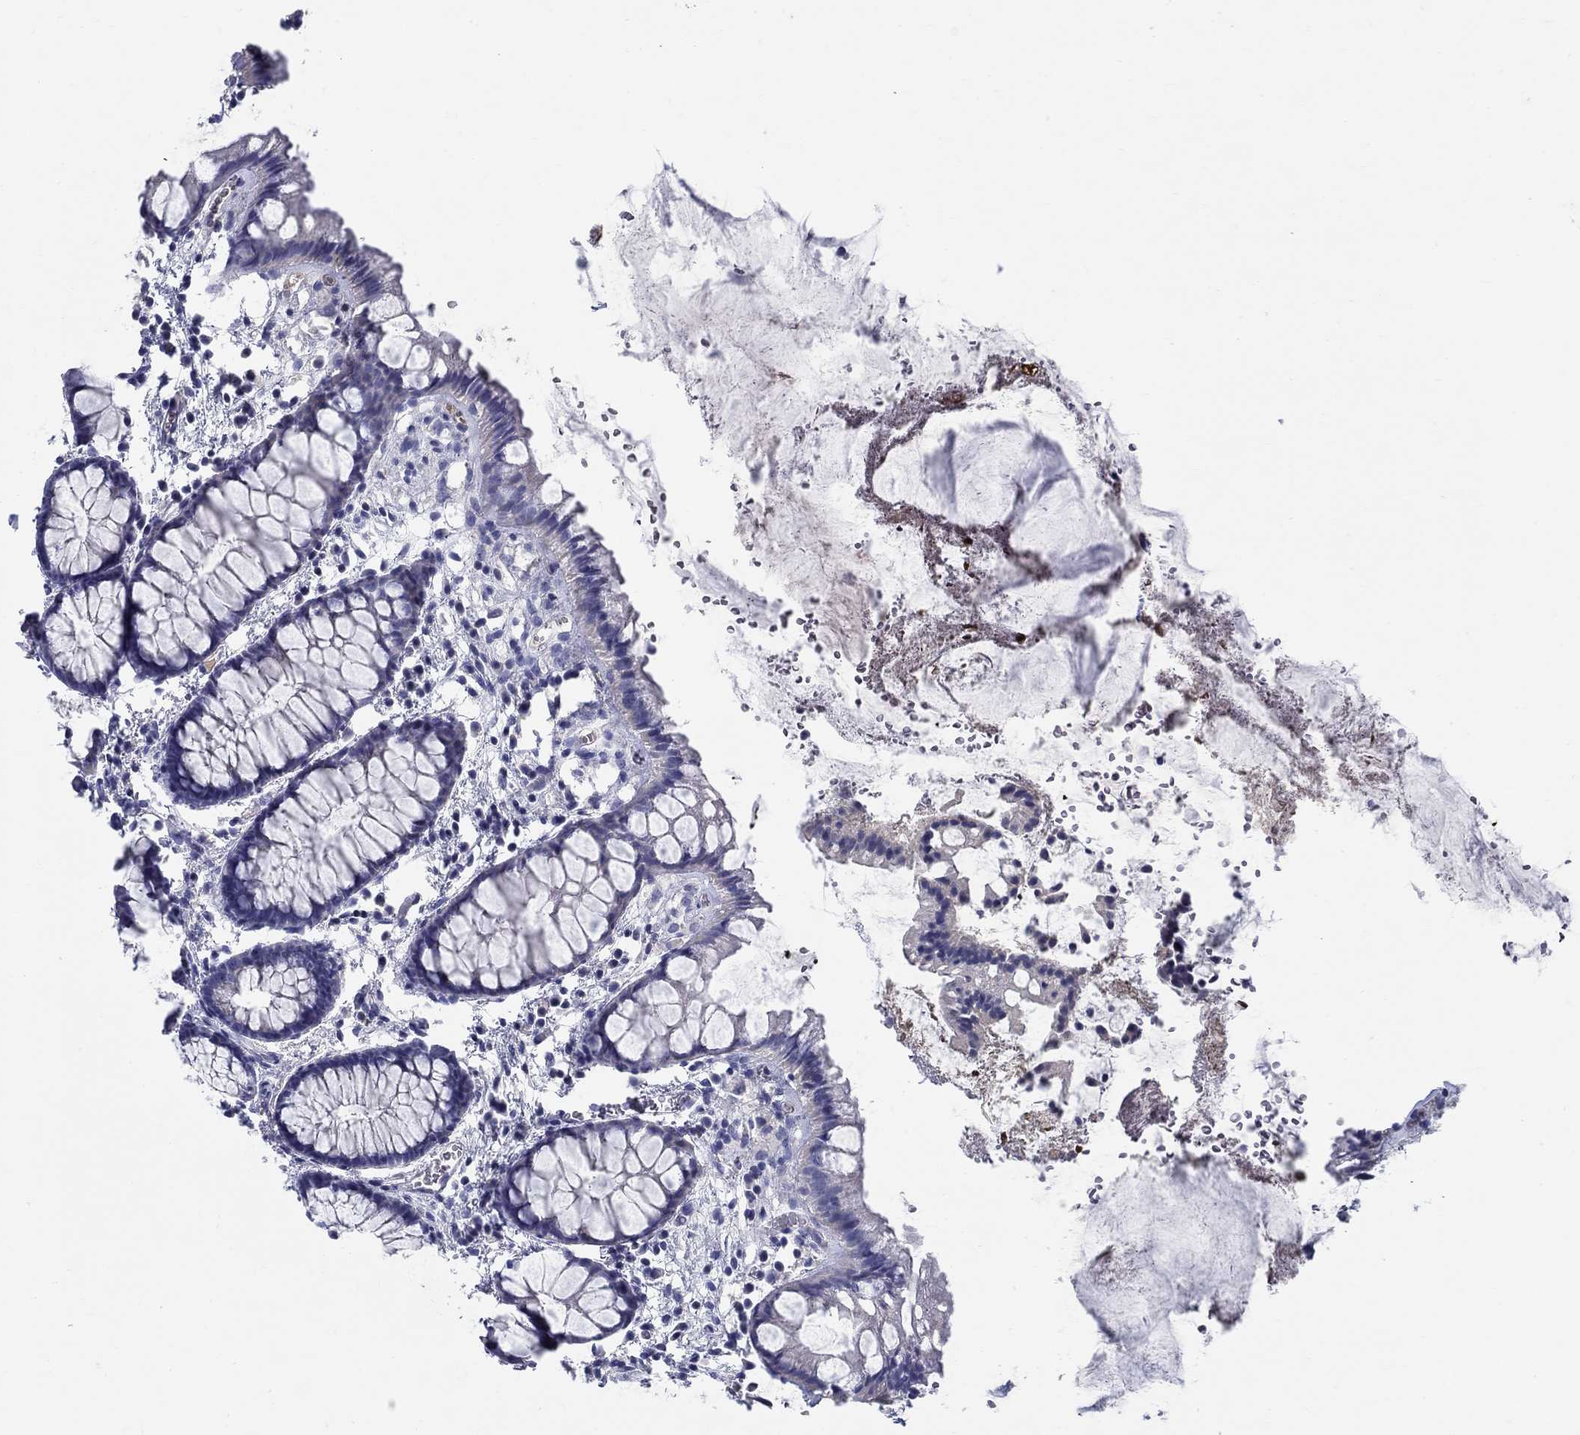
{"staining": {"intensity": "negative", "quantity": "none", "location": "none"}, "tissue": "rectum", "cell_type": "Glandular cells", "image_type": "normal", "snomed": [{"axis": "morphology", "description": "Normal tissue, NOS"}, {"axis": "topography", "description": "Rectum"}], "caption": "The image displays no staining of glandular cells in normal rectum. (DAB IHC, high magnification).", "gene": "CRYGA", "patient": {"sex": "female", "age": 62}}